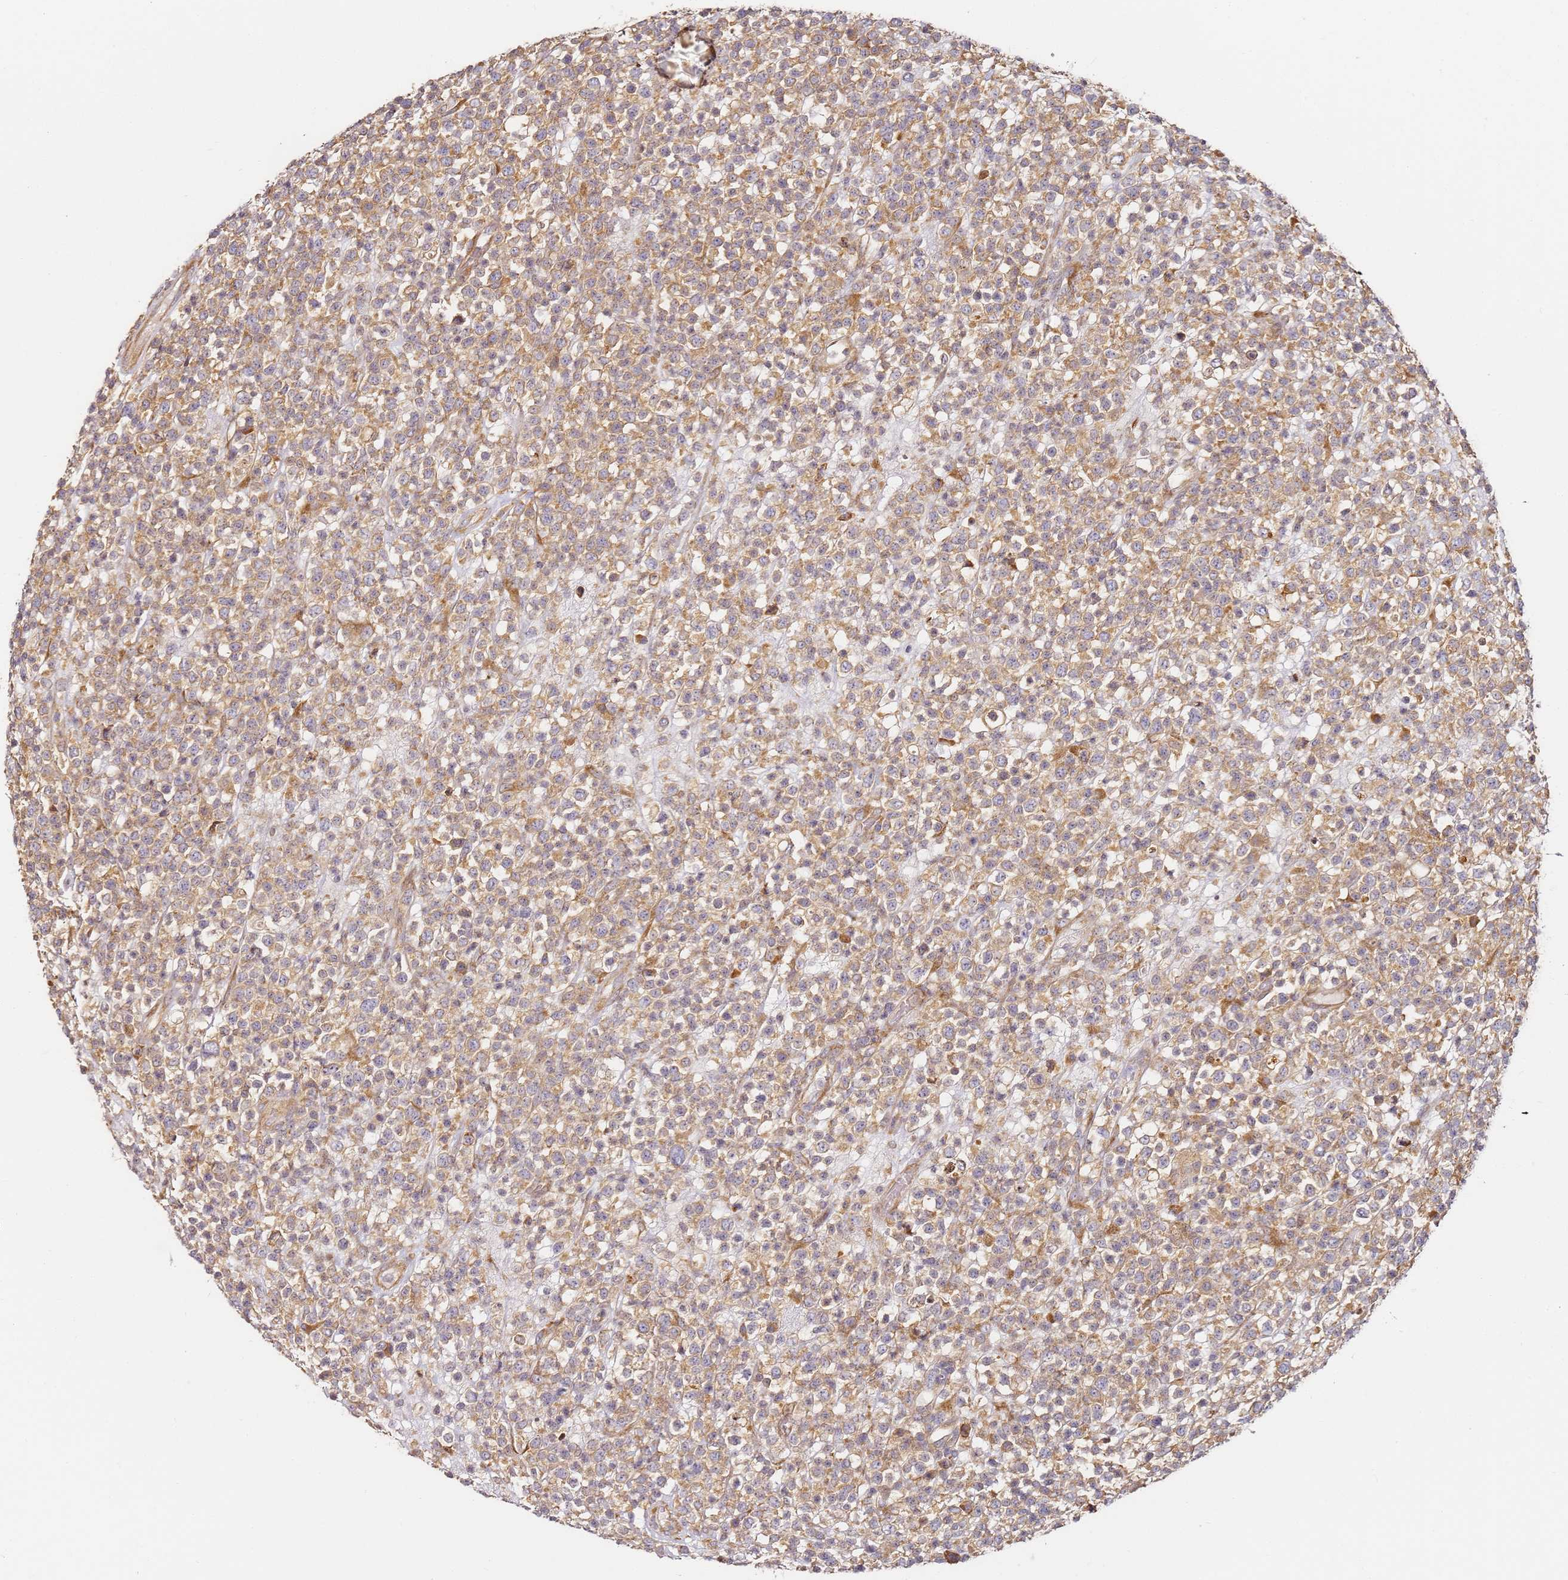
{"staining": {"intensity": "weak", "quantity": "25%-75%", "location": "cytoplasmic/membranous"}, "tissue": "lymphoma", "cell_type": "Tumor cells", "image_type": "cancer", "snomed": [{"axis": "morphology", "description": "Malignant lymphoma, non-Hodgkin's type, High grade"}, {"axis": "topography", "description": "Colon"}], "caption": "A brown stain highlights weak cytoplasmic/membranous staining of a protein in human high-grade malignant lymphoma, non-Hodgkin's type tumor cells.", "gene": "RPS3A", "patient": {"sex": "female", "age": 53}}